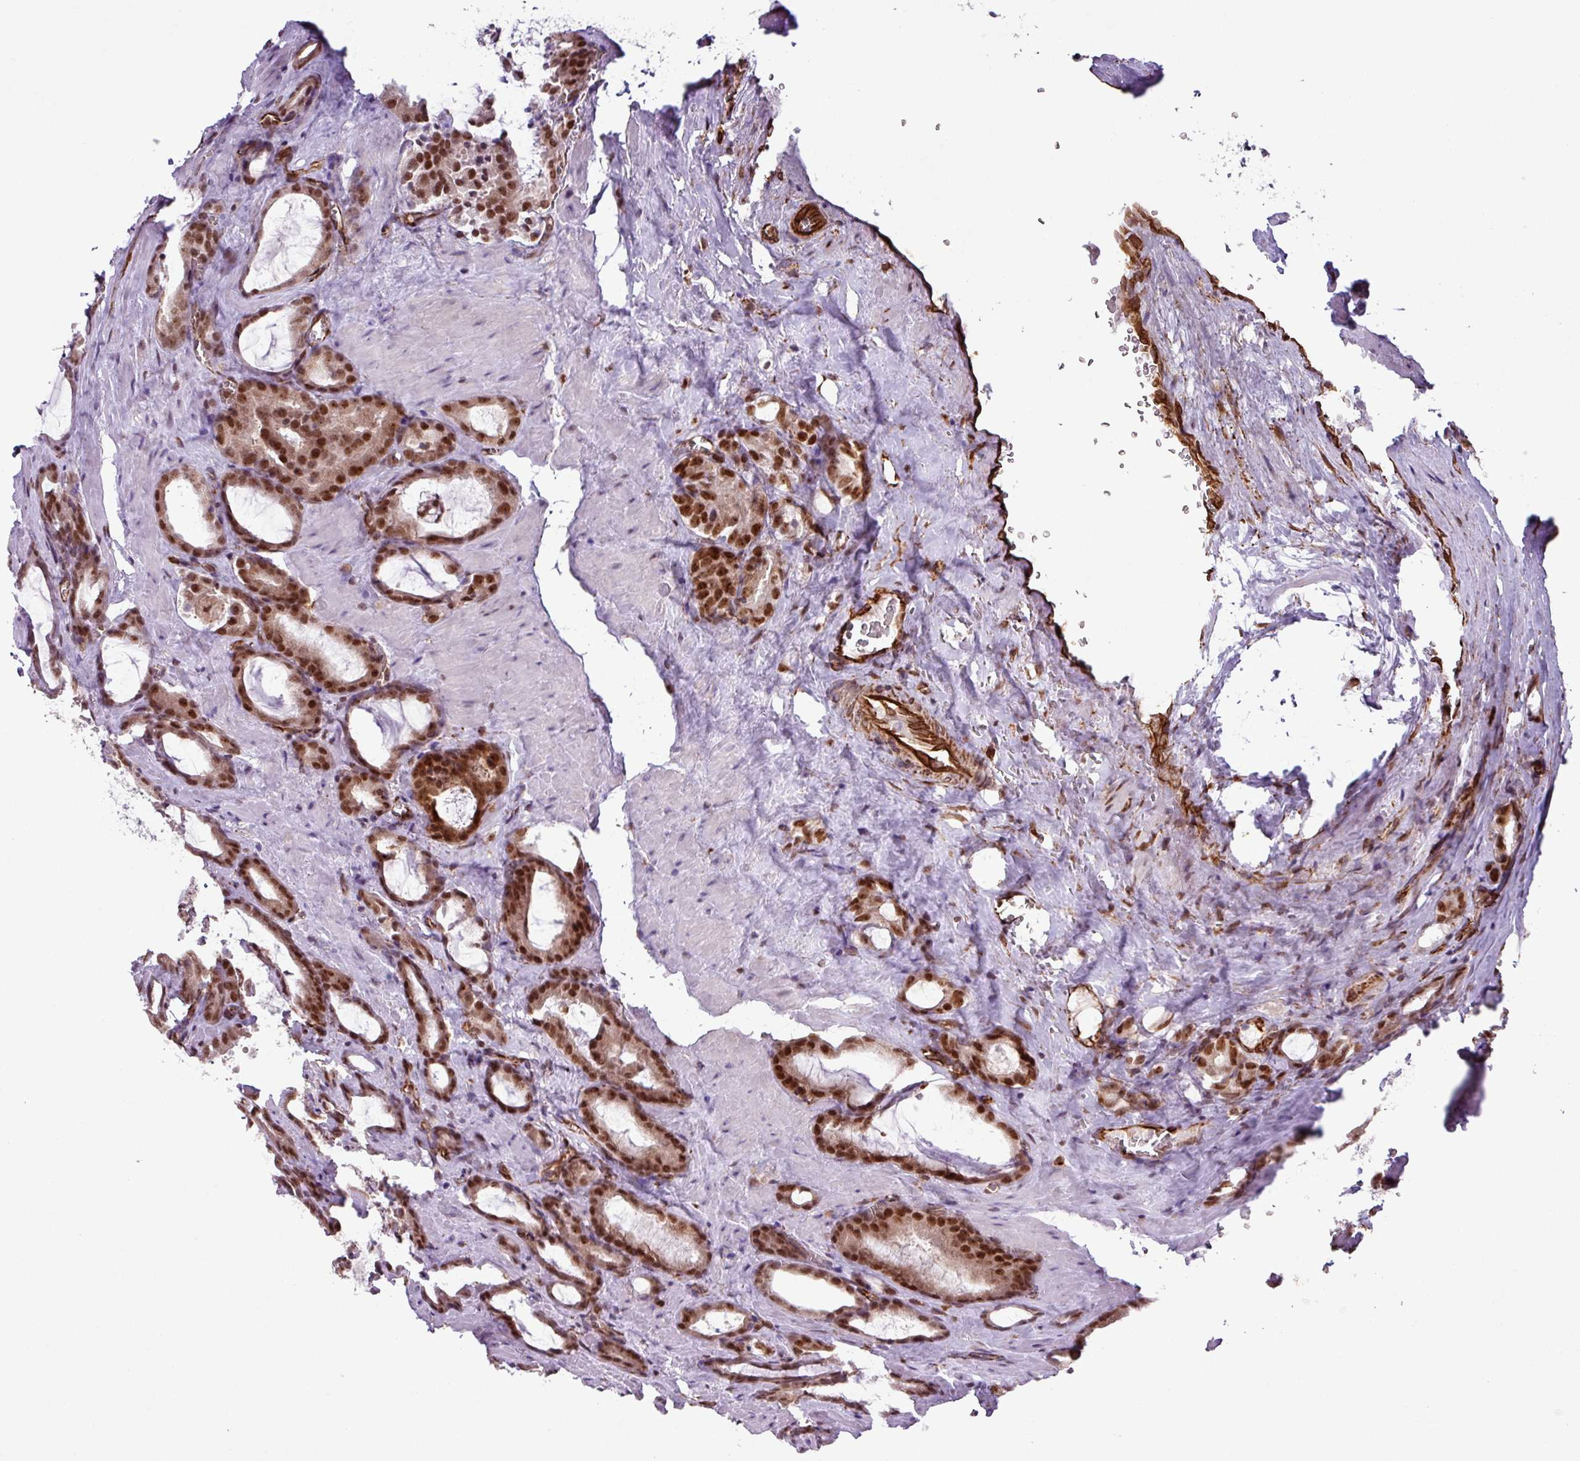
{"staining": {"intensity": "strong", "quantity": ">75%", "location": "nuclear"}, "tissue": "prostate cancer", "cell_type": "Tumor cells", "image_type": "cancer", "snomed": [{"axis": "morphology", "description": "Adenocarcinoma, High grade"}, {"axis": "topography", "description": "Prostate"}], "caption": "High-magnification brightfield microscopy of prostate cancer (high-grade adenocarcinoma) stained with DAB (3,3'-diaminobenzidine) (brown) and counterstained with hematoxylin (blue). tumor cells exhibit strong nuclear expression is appreciated in approximately>75% of cells. The staining is performed using DAB brown chromogen to label protein expression. The nuclei are counter-stained blue using hematoxylin.", "gene": "CHD3", "patient": {"sex": "male", "age": 72}}